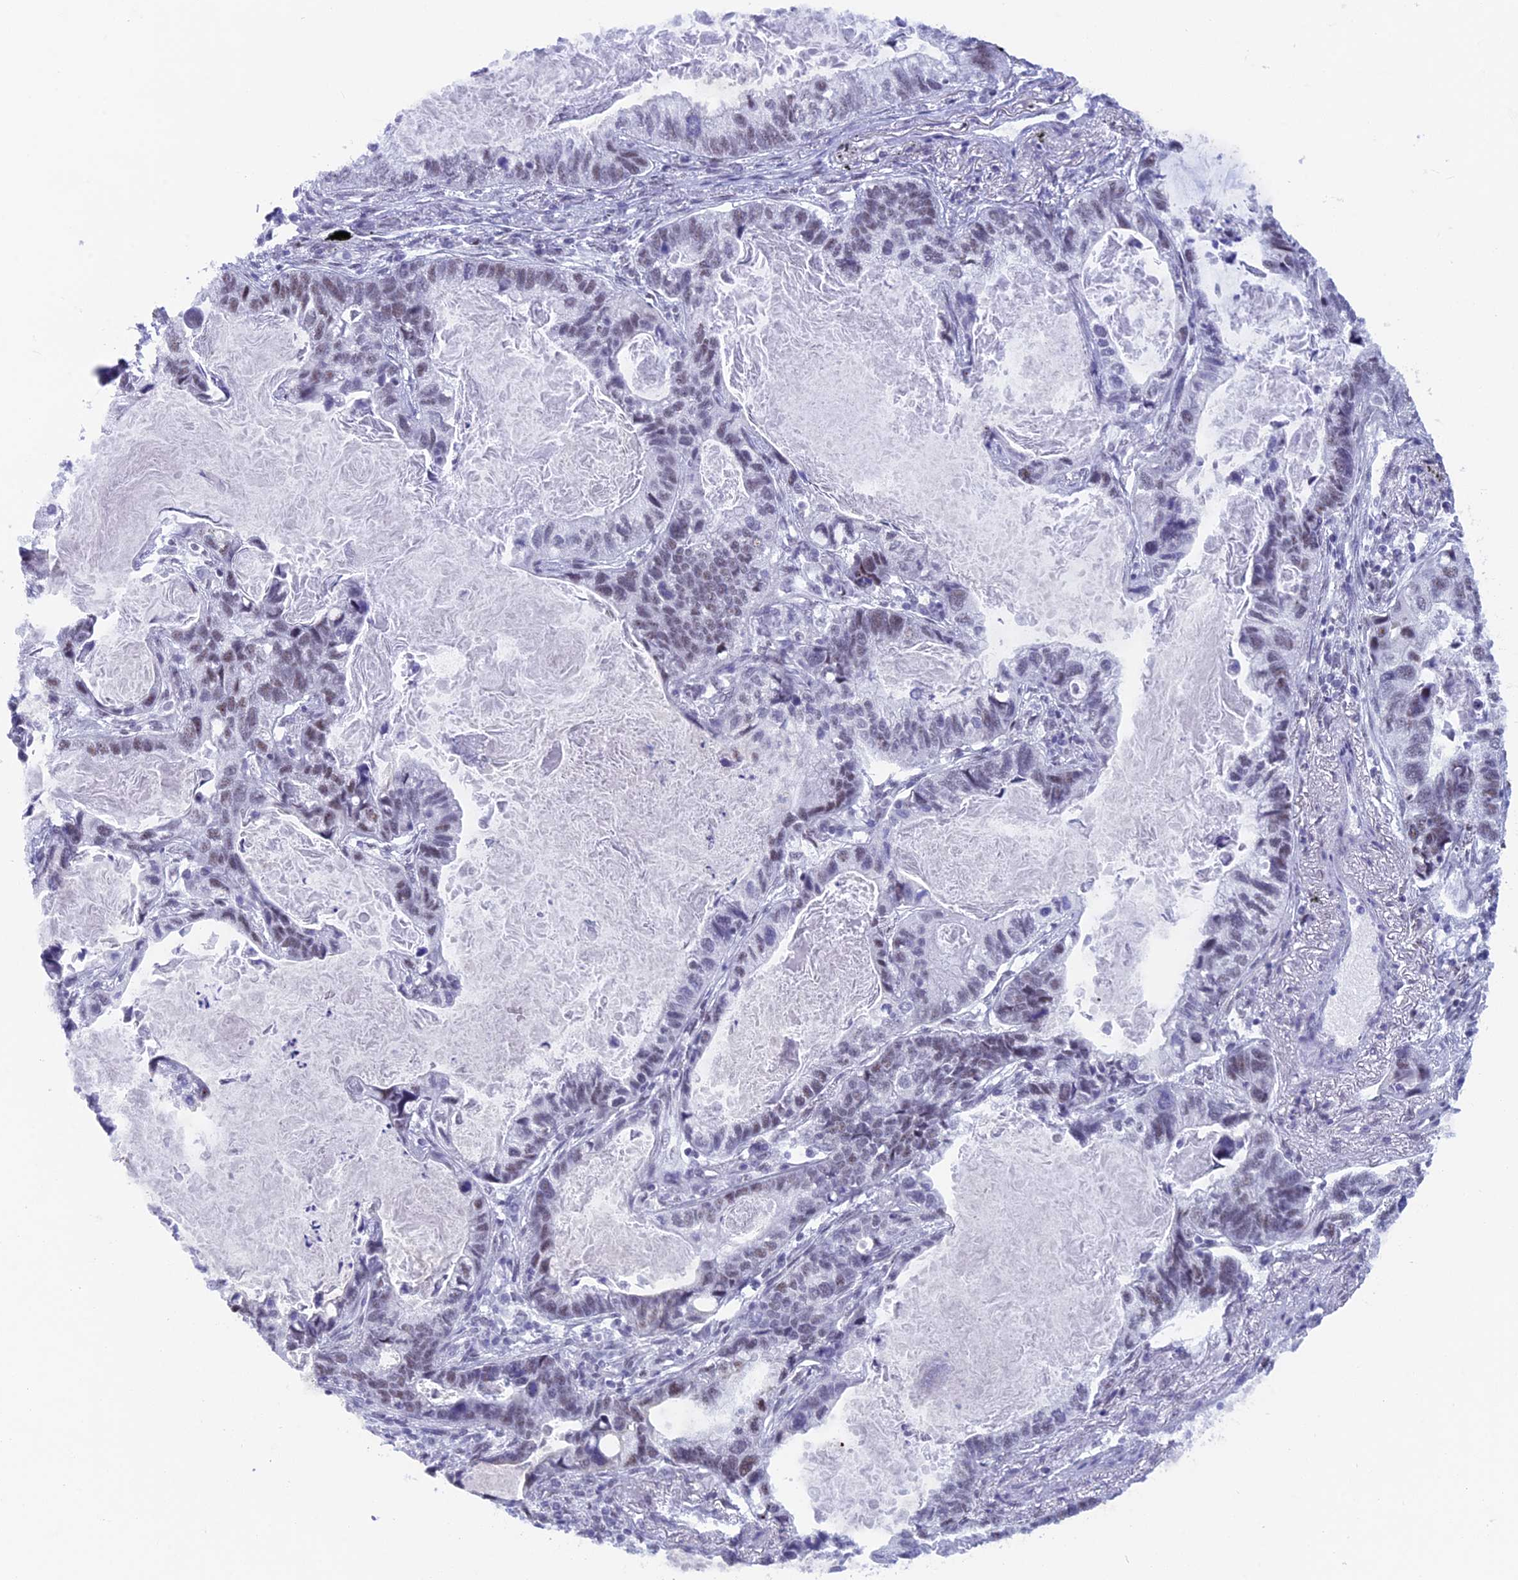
{"staining": {"intensity": "weak", "quantity": "<25%", "location": "nuclear"}, "tissue": "lung cancer", "cell_type": "Tumor cells", "image_type": "cancer", "snomed": [{"axis": "morphology", "description": "Adenocarcinoma, NOS"}, {"axis": "topography", "description": "Lung"}], "caption": "The immunohistochemistry (IHC) photomicrograph has no significant expression in tumor cells of lung cancer tissue.", "gene": "SRSF5", "patient": {"sex": "male", "age": 67}}